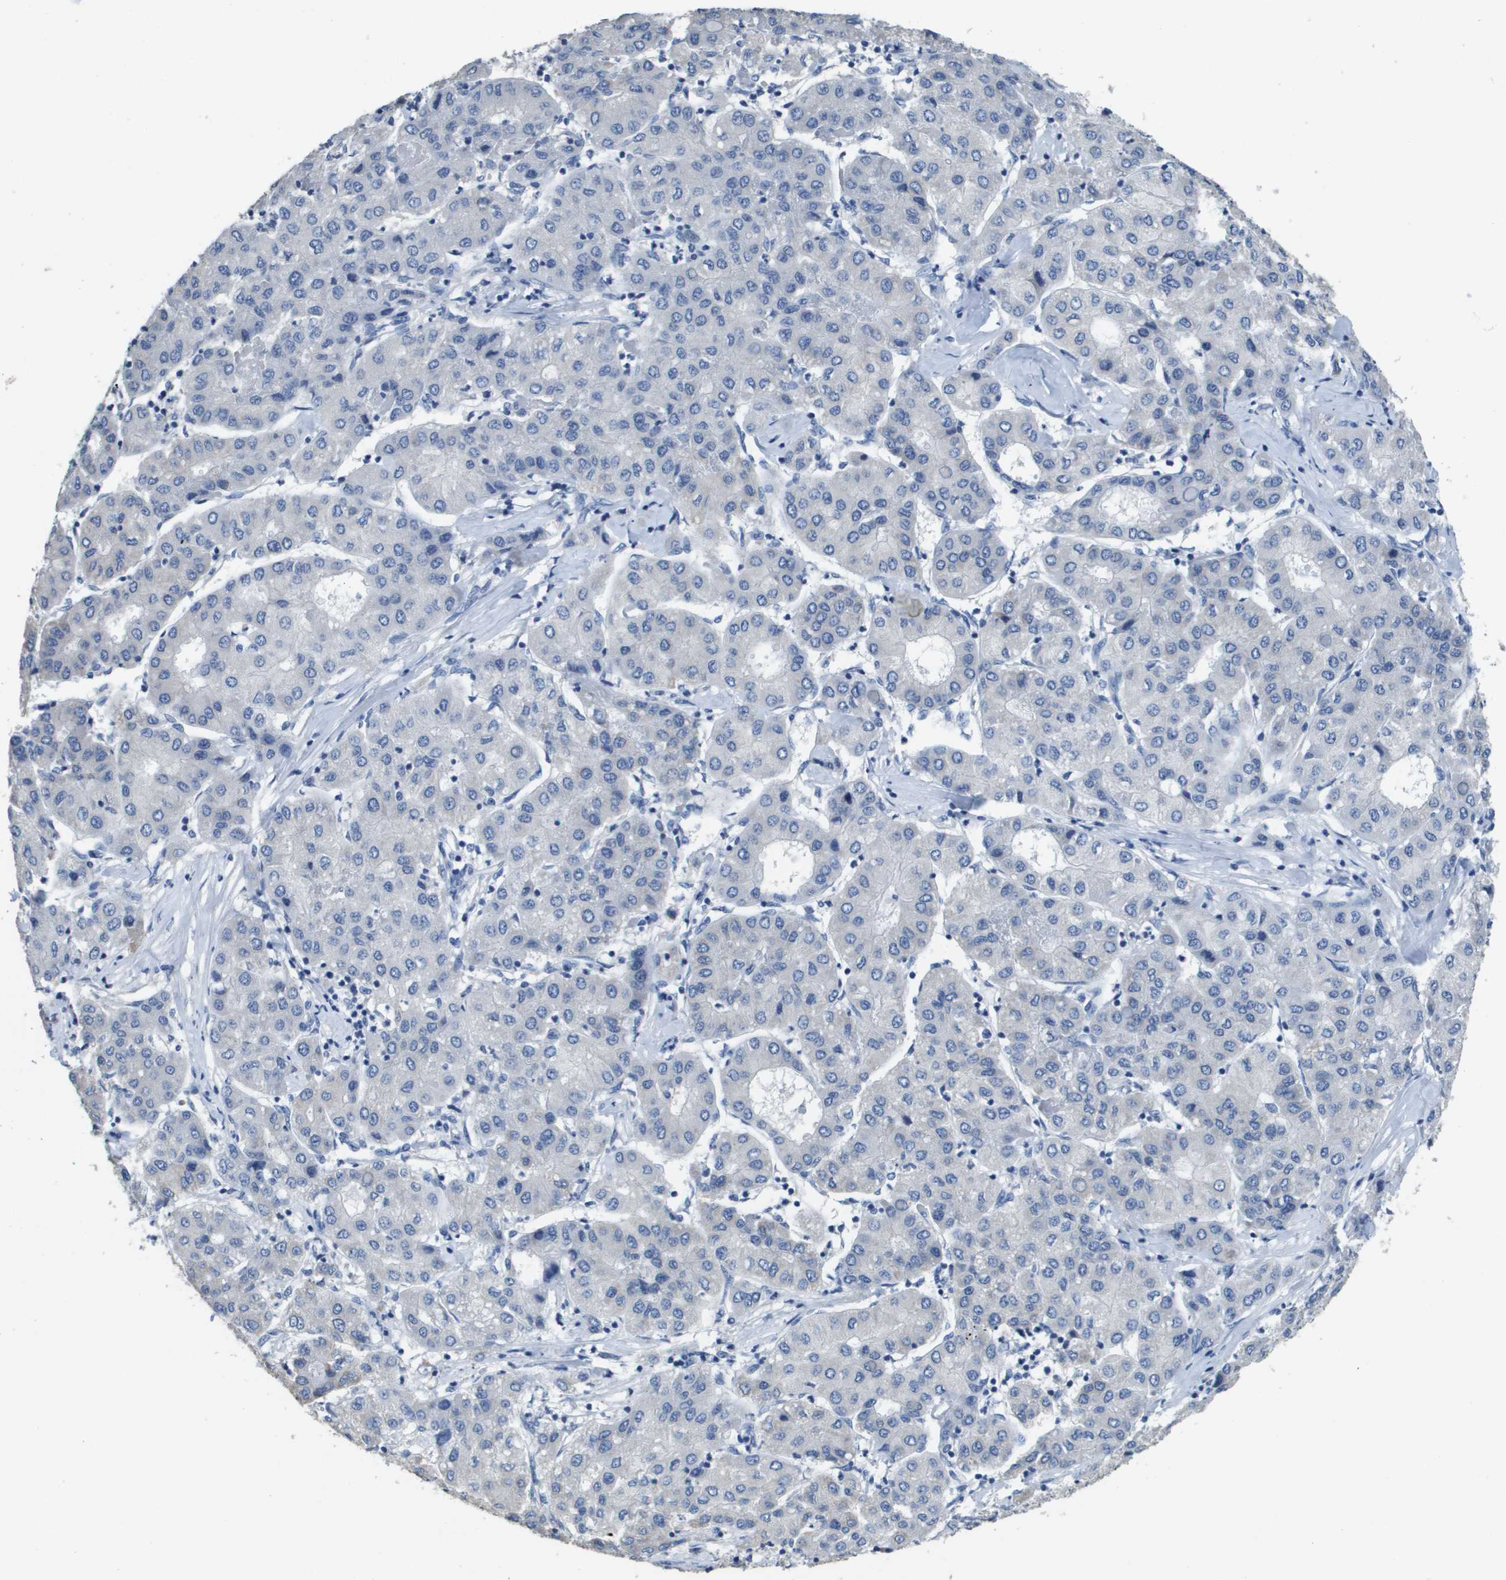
{"staining": {"intensity": "negative", "quantity": "none", "location": "none"}, "tissue": "liver cancer", "cell_type": "Tumor cells", "image_type": "cancer", "snomed": [{"axis": "morphology", "description": "Carcinoma, Hepatocellular, NOS"}, {"axis": "topography", "description": "Liver"}], "caption": "This is a photomicrograph of immunohistochemistry staining of liver cancer (hepatocellular carcinoma), which shows no expression in tumor cells. (Brightfield microscopy of DAB immunohistochemistry at high magnification).", "gene": "MT3", "patient": {"sex": "male", "age": 65}}